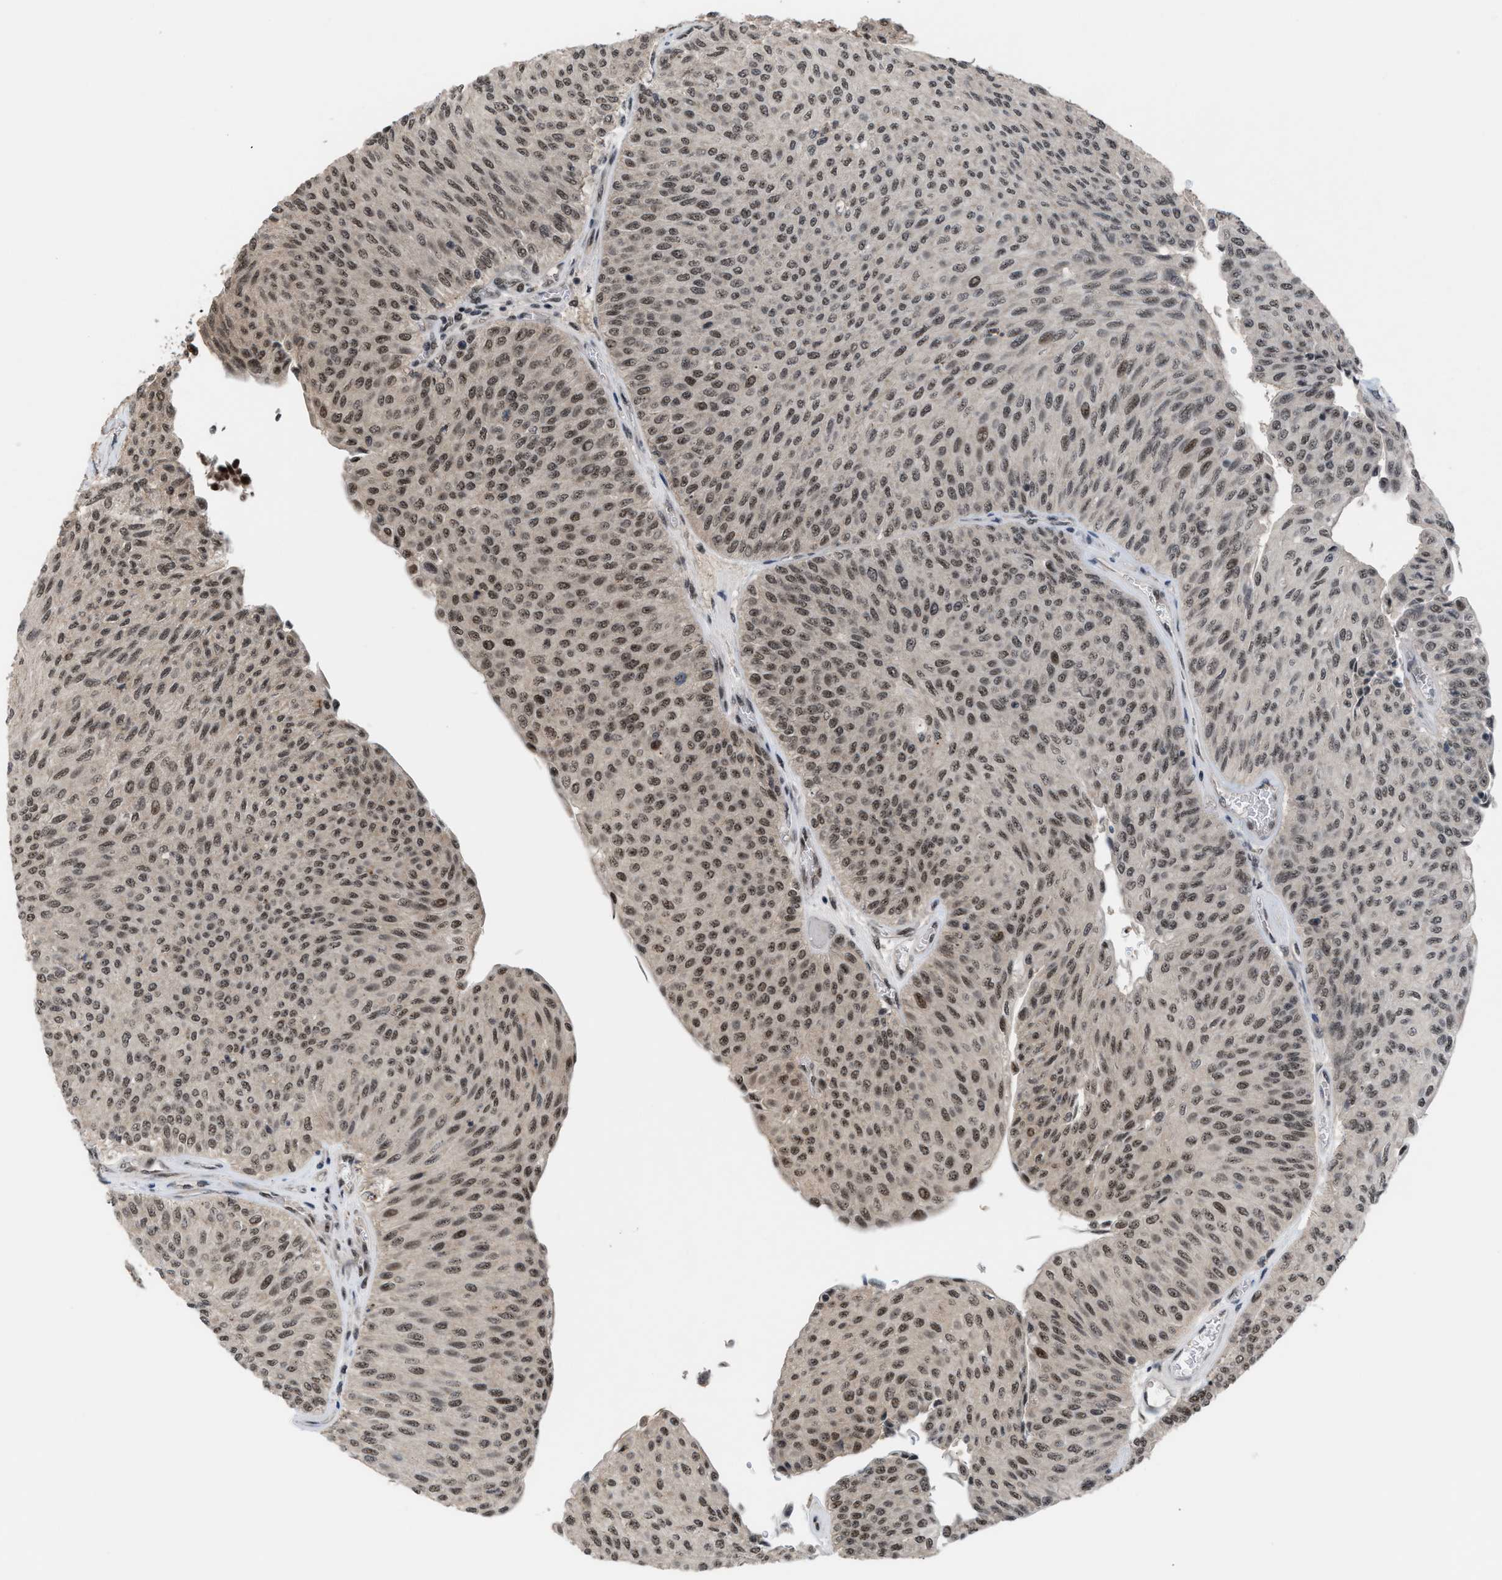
{"staining": {"intensity": "moderate", "quantity": ">75%", "location": "nuclear"}, "tissue": "urothelial cancer", "cell_type": "Tumor cells", "image_type": "cancer", "snomed": [{"axis": "morphology", "description": "Urothelial carcinoma, Low grade"}, {"axis": "topography", "description": "Urinary bladder"}], "caption": "Low-grade urothelial carcinoma tissue displays moderate nuclear staining in approximately >75% of tumor cells", "gene": "PRPF4", "patient": {"sex": "male", "age": 78}}